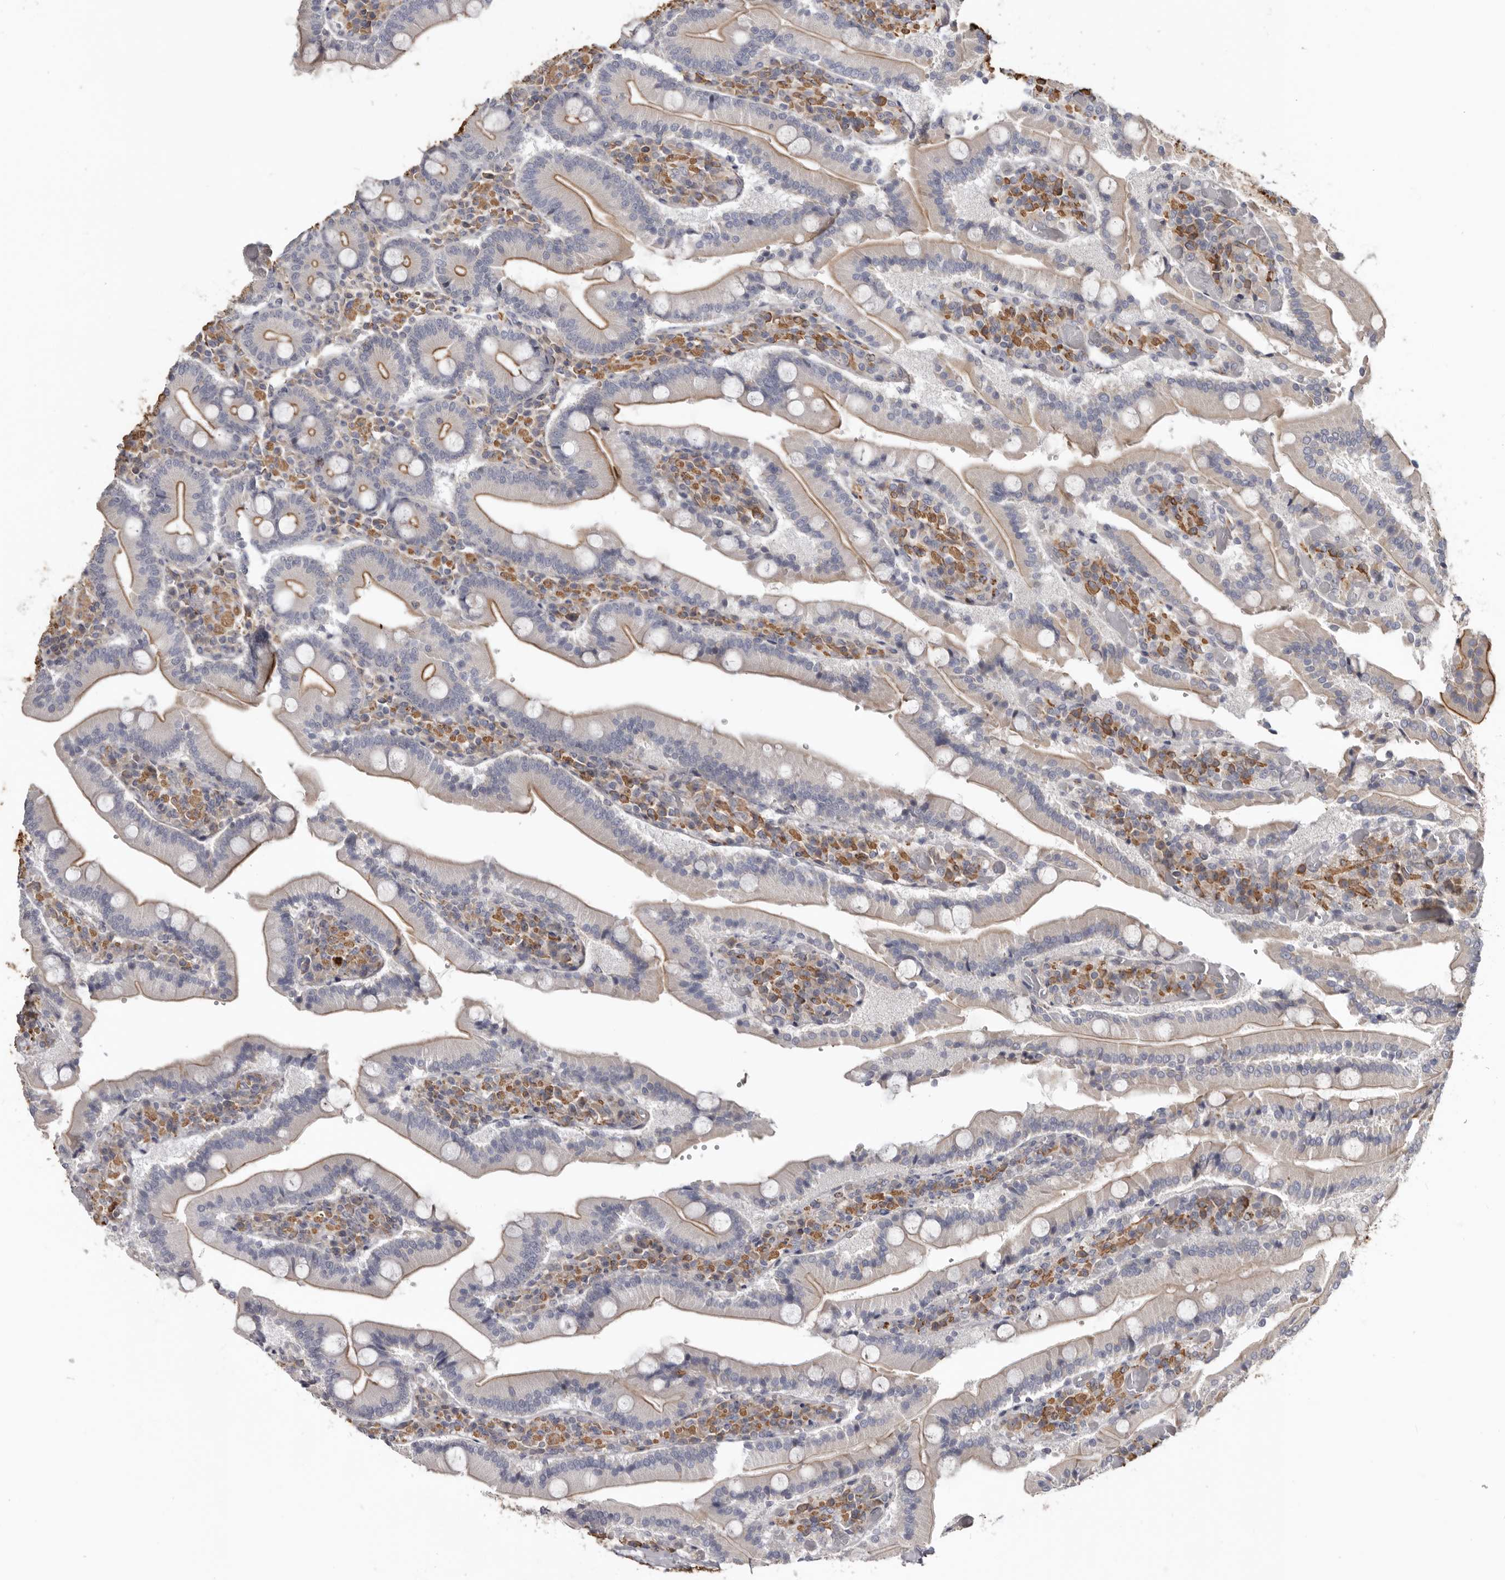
{"staining": {"intensity": "moderate", "quantity": "25%-75%", "location": "cytoplasmic/membranous"}, "tissue": "duodenum", "cell_type": "Glandular cells", "image_type": "normal", "snomed": [{"axis": "morphology", "description": "Normal tissue, NOS"}, {"axis": "topography", "description": "Duodenum"}], "caption": "Protein analysis of unremarkable duodenum shows moderate cytoplasmic/membranous positivity in about 25%-75% of glandular cells.", "gene": "CDCA8", "patient": {"sex": "female", "age": 62}}